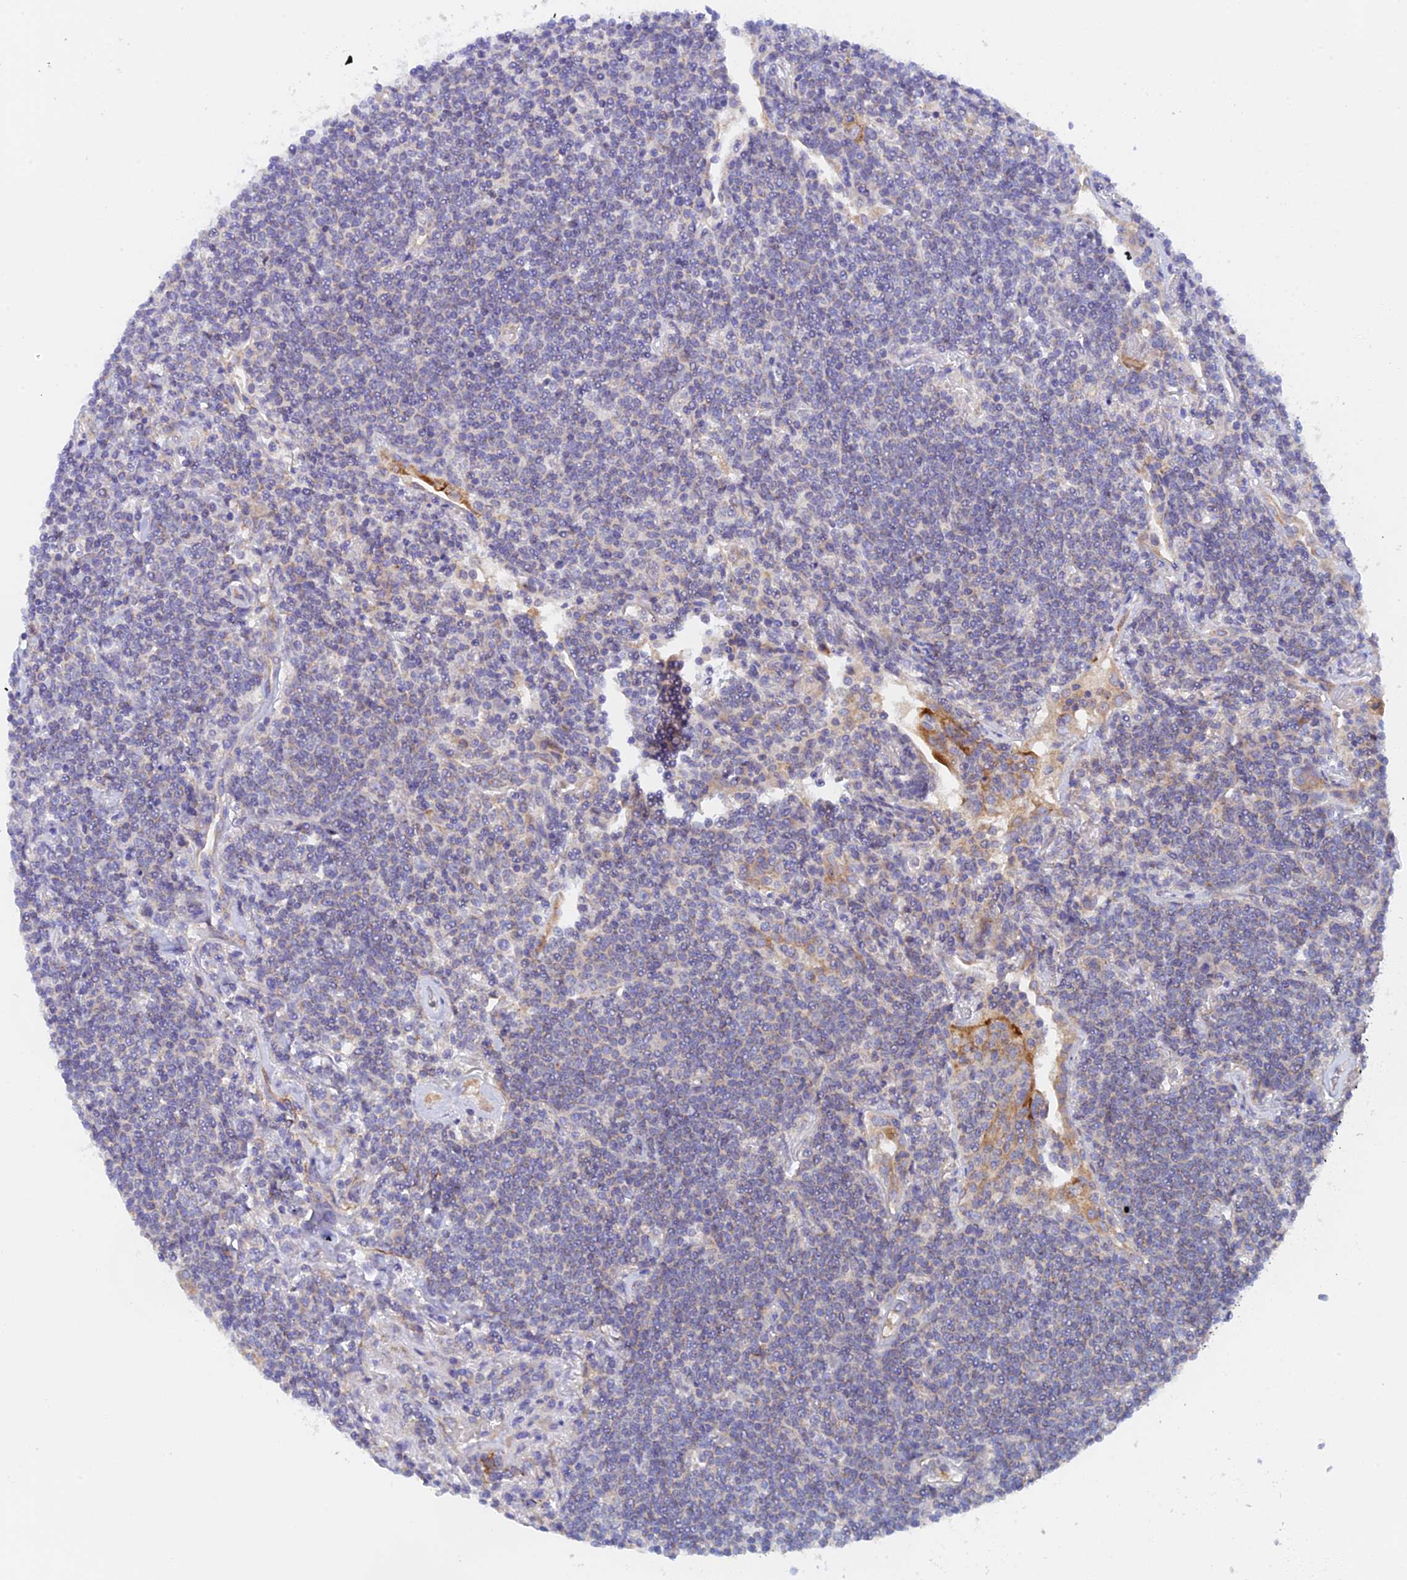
{"staining": {"intensity": "negative", "quantity": "none", "location": "none"}, "tissue": "lymphoma", "cell_type": "Tumor cells", "image_type": "cancer", "snomed": [{"axis": "morphology", "description": "Malignant lymphoma, non-Hodgkin's type, Low grade"}, {"axis": "topography", "description": "Lung"}], "caption": "A histopathology image of human malignant lymphoma, non-Hodgkin's type (low-grade) is negative for staining in tumor cells.", "gene": "RANBP6", "patient": {"sex": "female", "age": 71}}